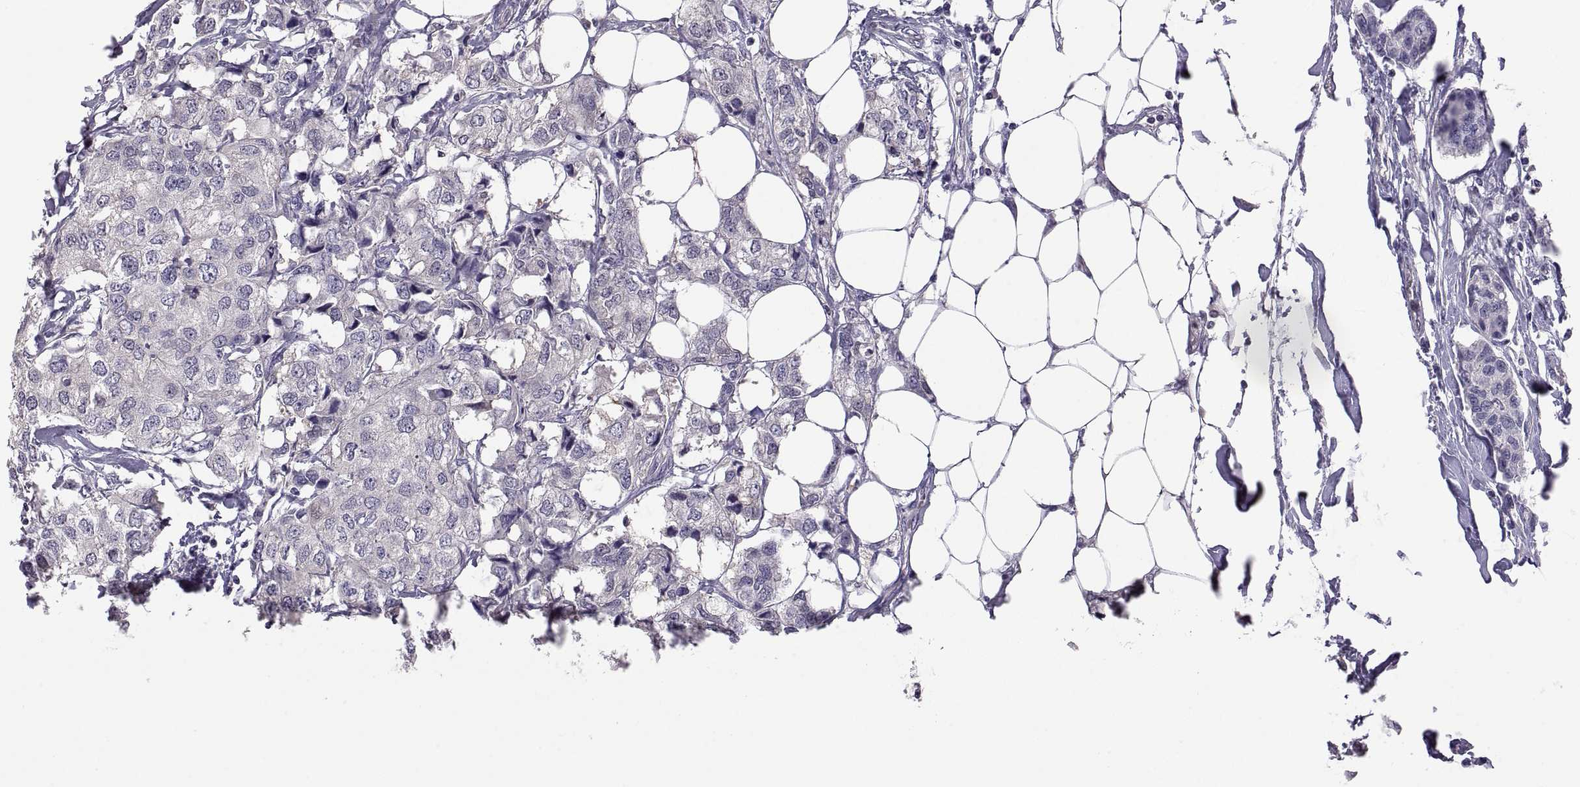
{"staining": {"intensity": "negative", "quantity": "none", "location": "none"}, "tissue": "breast cancer", "cell_type": "Tumor cells", "image_type": "cancer", "snomed": [{"axis": "morphology", "description": "Duct carcinoma"}, {"axis": "topography", "description": "Breast"}], "caption": "The immunohistochemistry photomicrograph has no significant staining in tumor cells of breast cancer tissue.", "gene": "FGF9", "patient": {"sex": "female", "age": 80}}